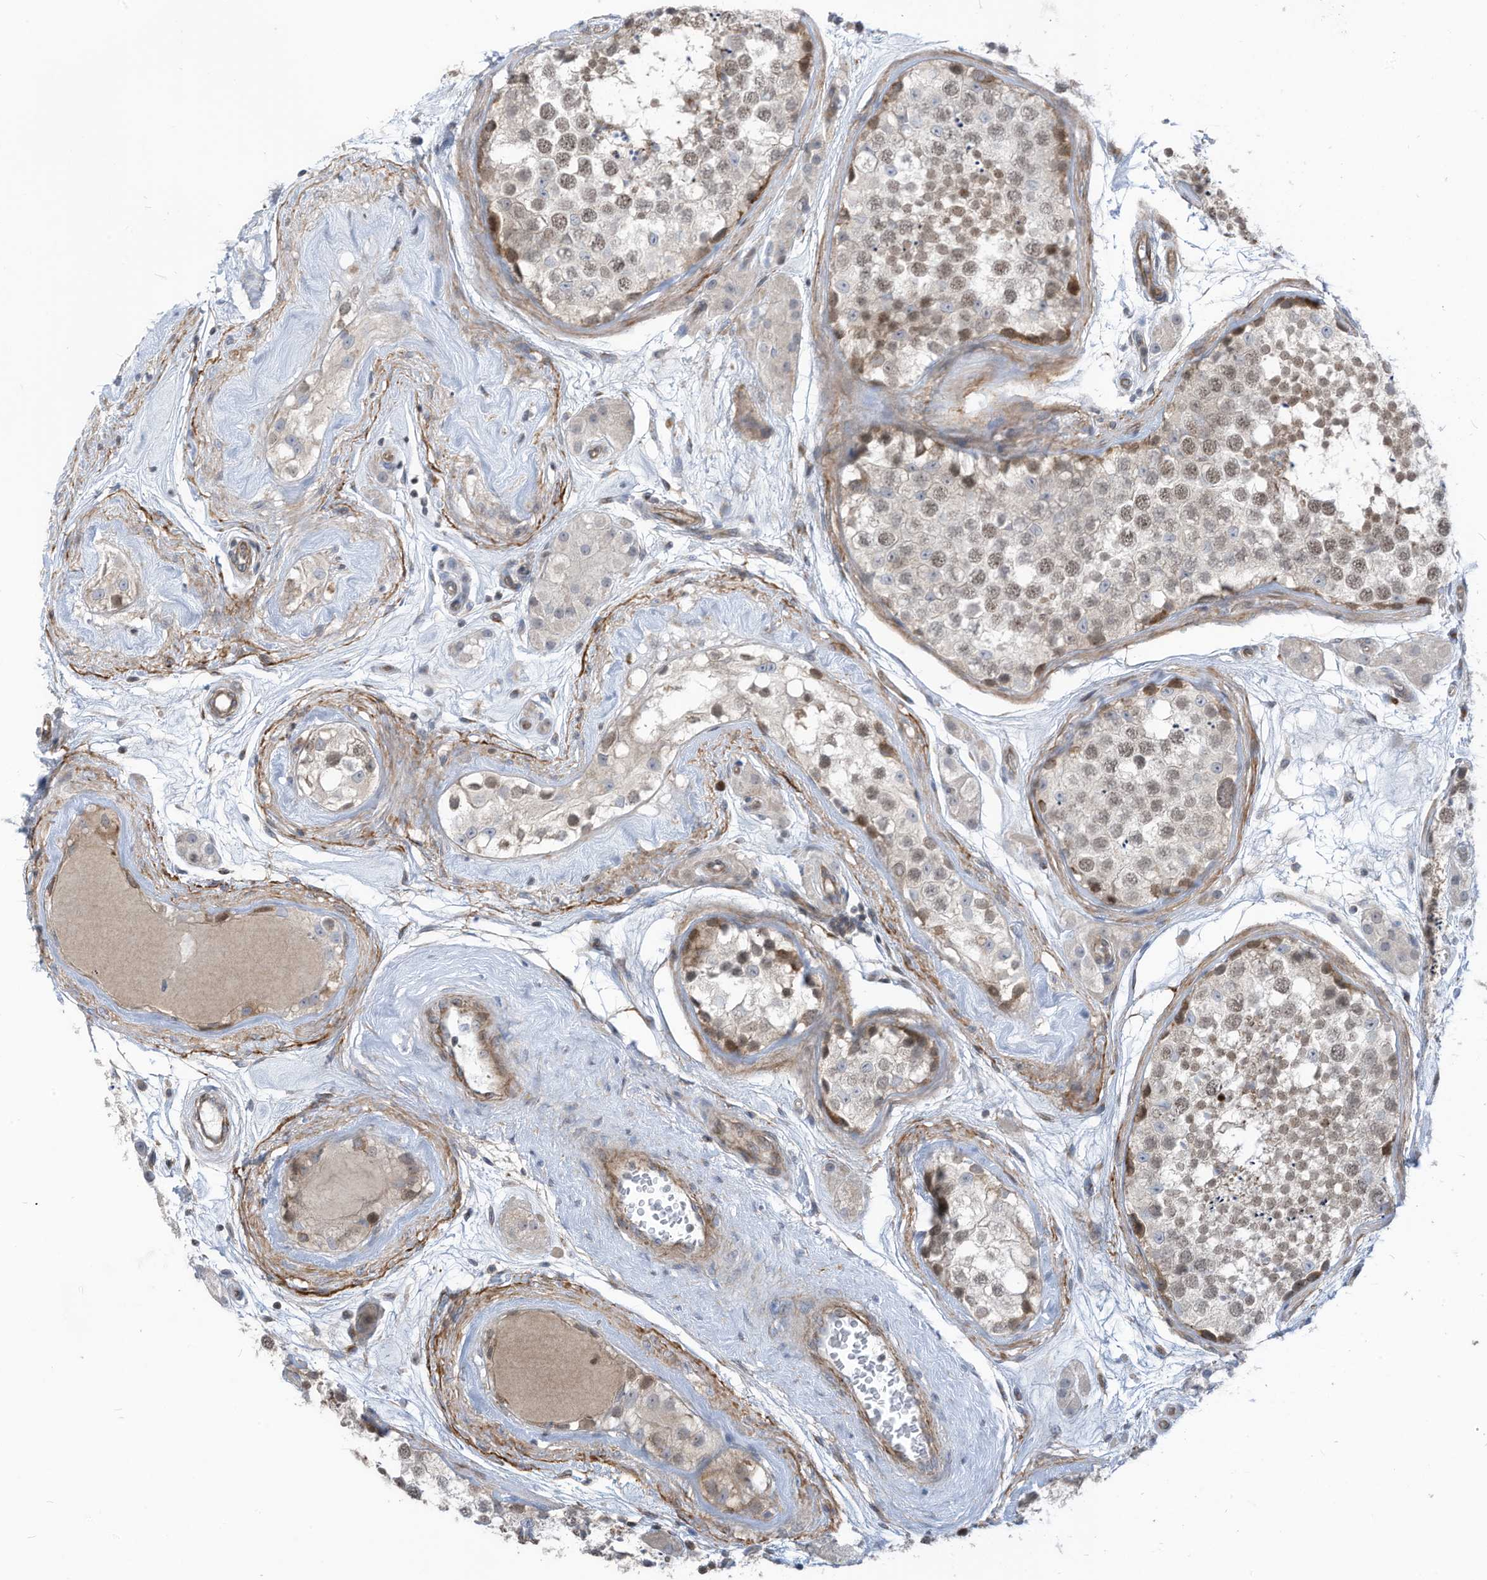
{"staining": {"intensity": "weak", "quantity": "25%-75%", "location": "nuclear"}, "tissue": "testis", "cell_type": "Cells in seminiferous ducts", "image_type": "normal", "snomed": [{"axis": "morphology", "description": "Normal tissue, NOS"}, {"axis": "topography", "description": "Testis"}], "caption": "Immunohistochemistry (IHC) photomicrograph of normal testis: human testis stained using IHC reveals low levels of weak protein expression localized specifically in the nuclear of cells in seminiferous ducts, appearing as a nuclear brown color.", "gene": "GPATCH3", "patient": {"sex": "male", "age": 56}}